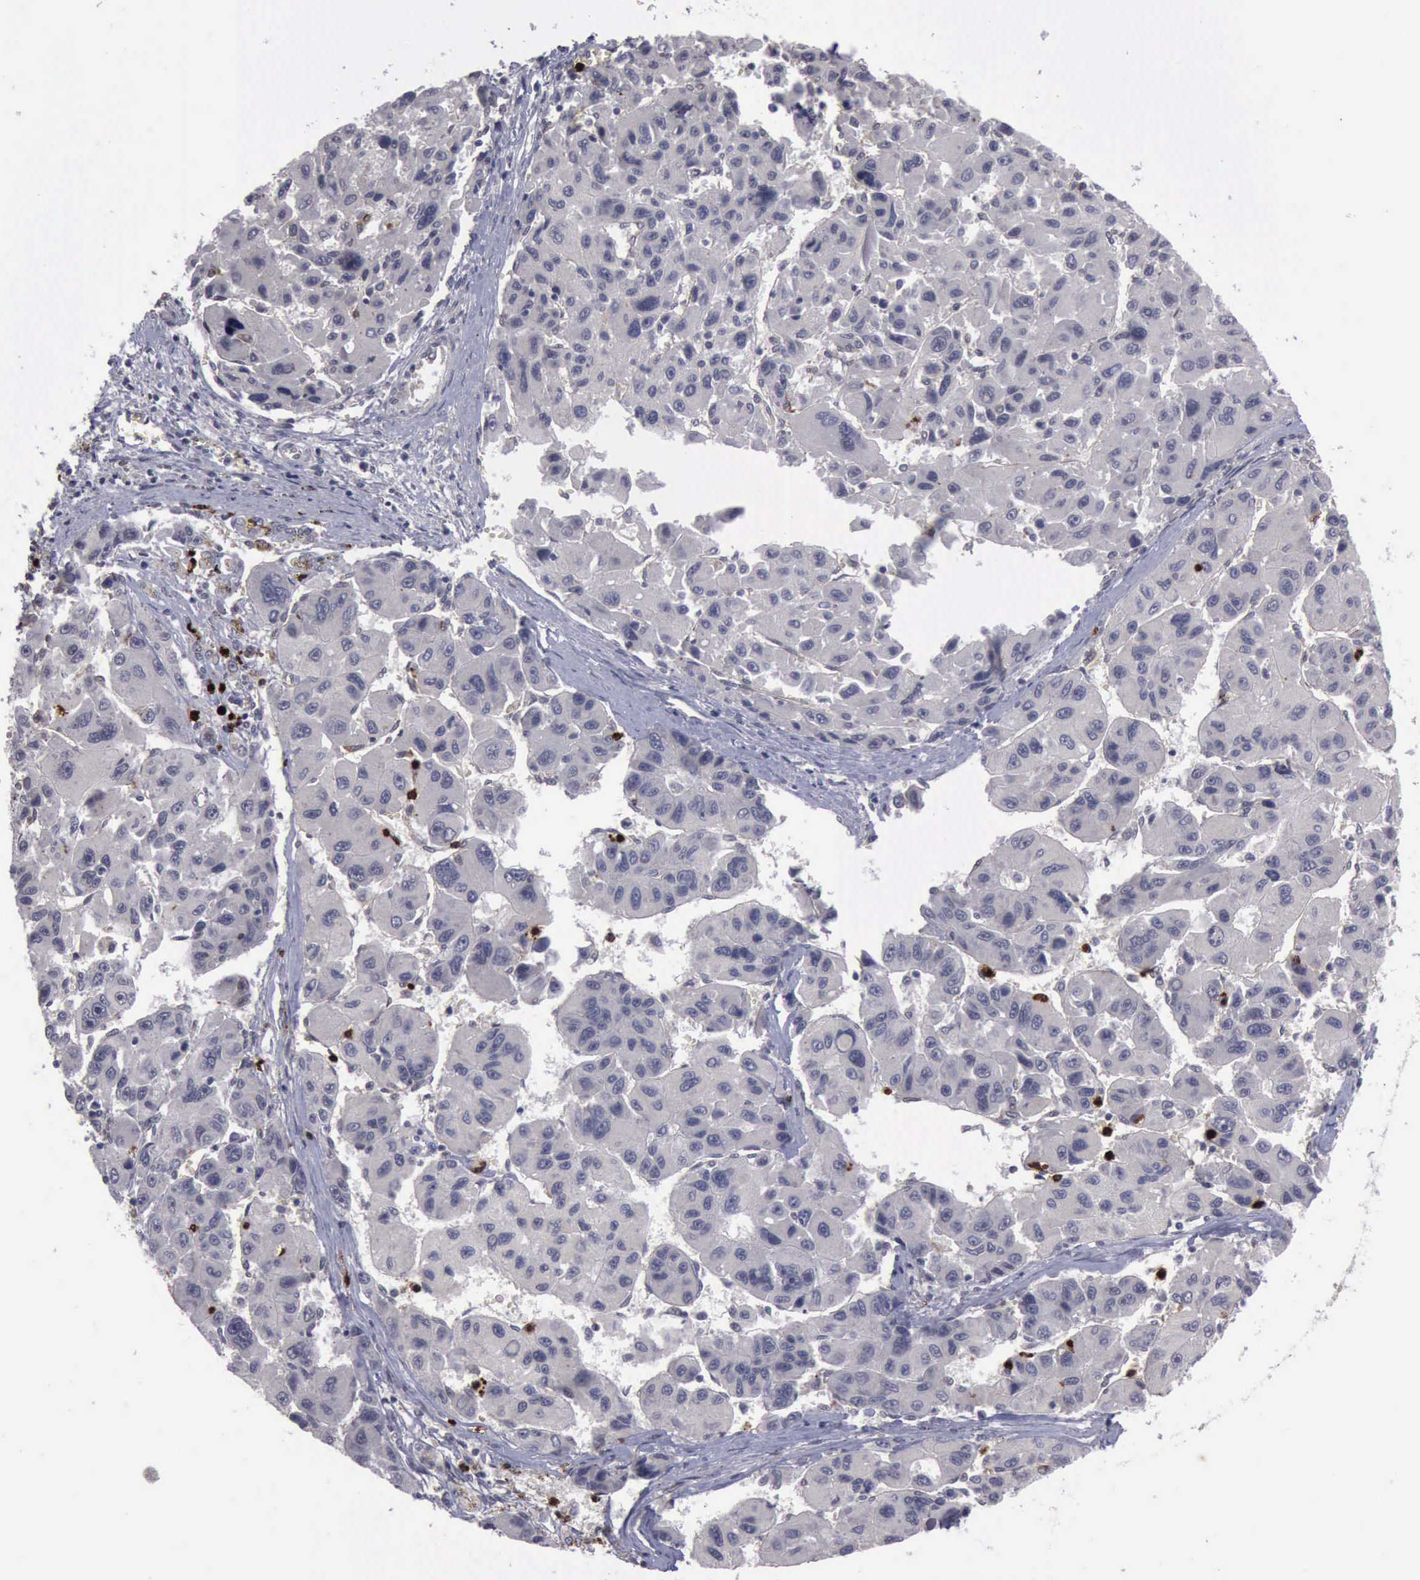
{"staining": {"intensity": "negative", "quantity": "none", "location": "none"}, "tissue": "liver cancer", "cell_type": "Tumor cells", "image_type": "cancer", "snomed": [{"axis": "morphology", "description": "Carcinoma, Hepatocellular, NOS"}, {"axis": "topography", "description": "Liver"}], "caption": "High magnification brightfield microscopy of liver cancer stained with DAB (3,3'-diaminobenzidine) (brown) and counterstained with hematoxylin (blue): tumor cells show no significant positivity. (DAB immunohistochemistry (IHC) with hematoxylin counter stain).", "gene": "MMP9", "patient": {"sex": "male", "age": 64}}